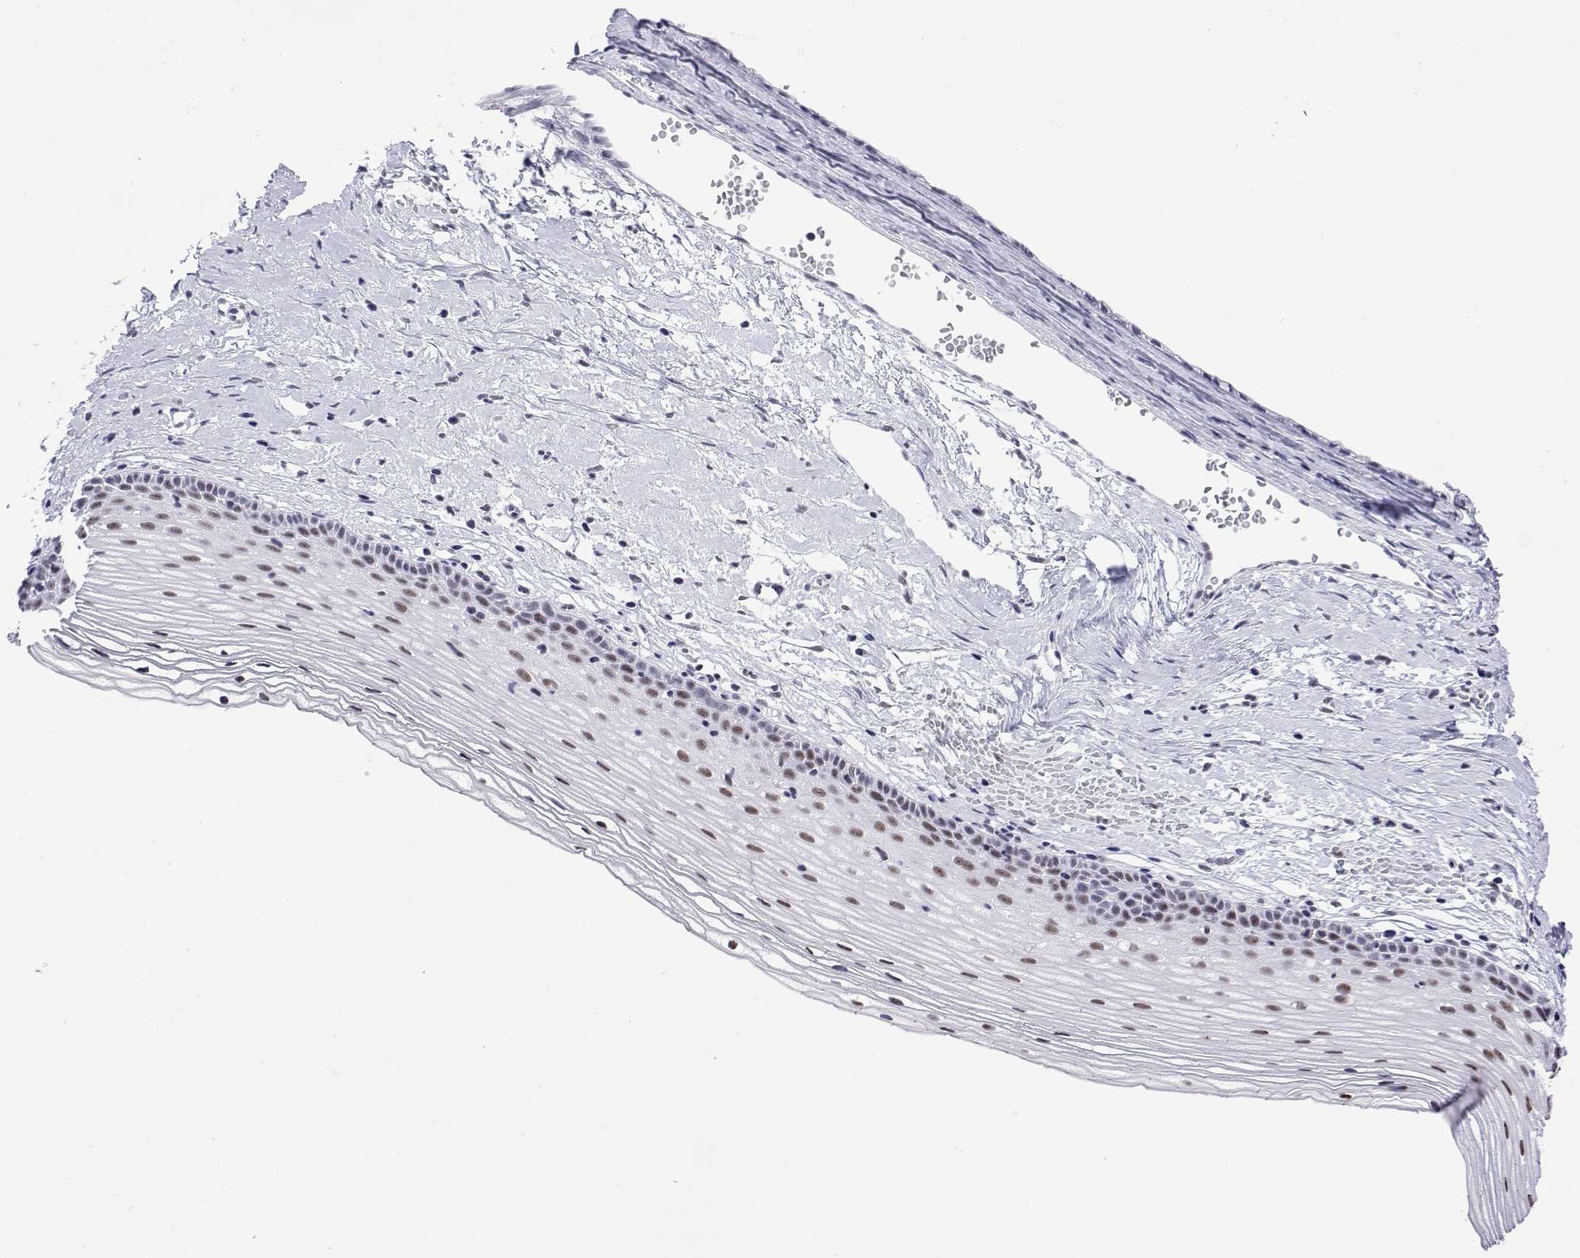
{"staining": {"intensity": "moderate", "quantity": ">75%", "location": "nuclear"}, "tissue": "cervix", "cell_type": "Glandular cells", "image_type": "normal", "snomed": [{"axis": "morphology", "description": "Normal tissue, NOS"}, {"axis": "topography", "description": "Cervix"}], "caption": "Glandular cells exhibit medium levels of moderate nuclear expression in approximately >75% of cells in unremarkable cervix.", "gene": "POLDIP3", "patient": {"sex": "female", "age": 40}}